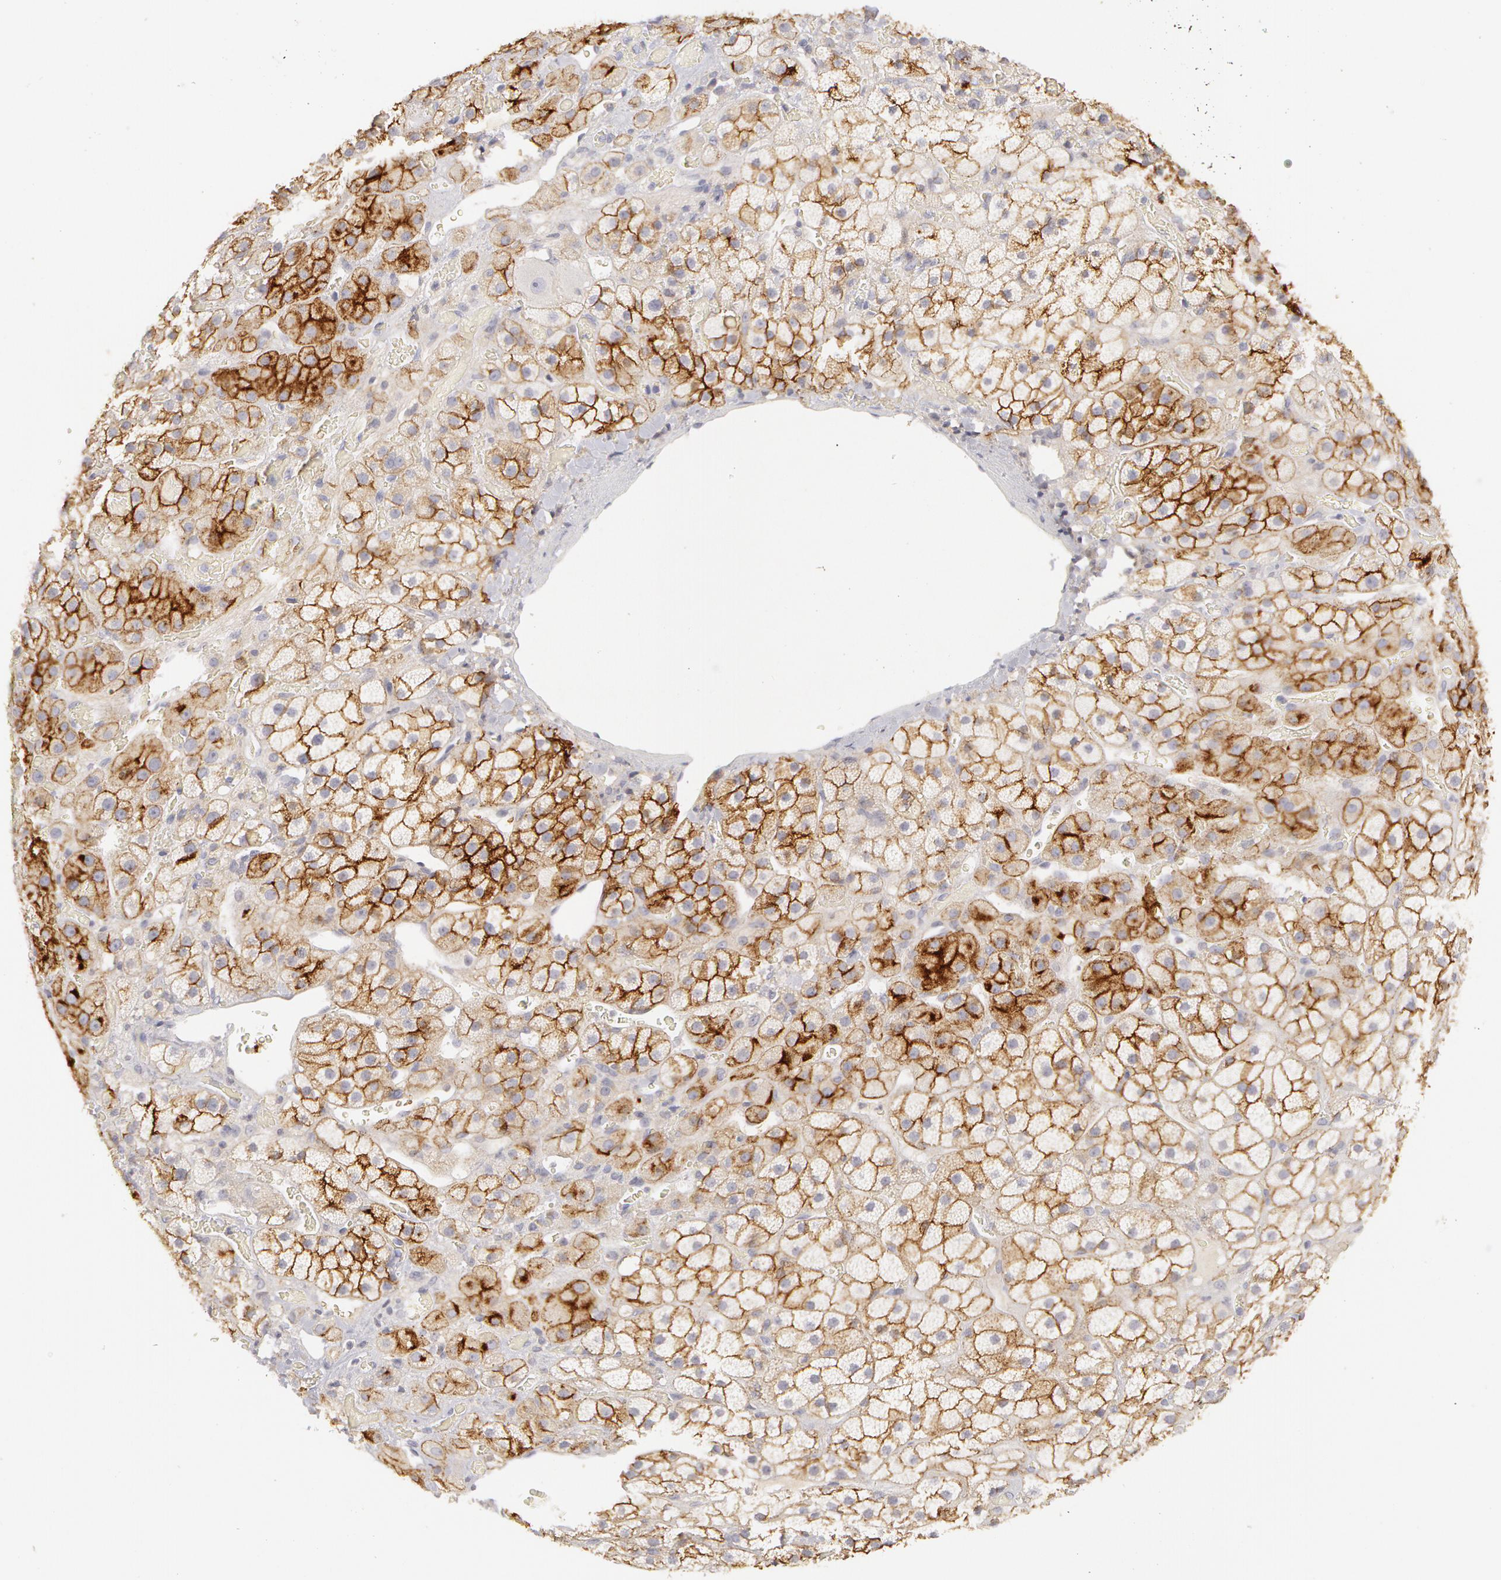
{"staining": {"intensity": "strong", "quantity": ">75%", "location": "cytoplasmic/membranous"}, "tissue": "adrenal gland", "cell_type": "Glandular cells", "image_type": "normal", "snomed": [{"axis": "morphology", "description": "Normal tissue, NOS"}, {"axis": "topography", "description": "Adrenal gland"}], "caption": "Brown immunohistochemical staining in unremarkable human adrenal gland reveals strong cytoplasmic/membranous positivity in about >75% of glandular cells. (brown staining indicates protein expression, while blue staining denotes nuclei).", "gene": "ABCB1", "patient": {"sex": "male", "age": 57}}